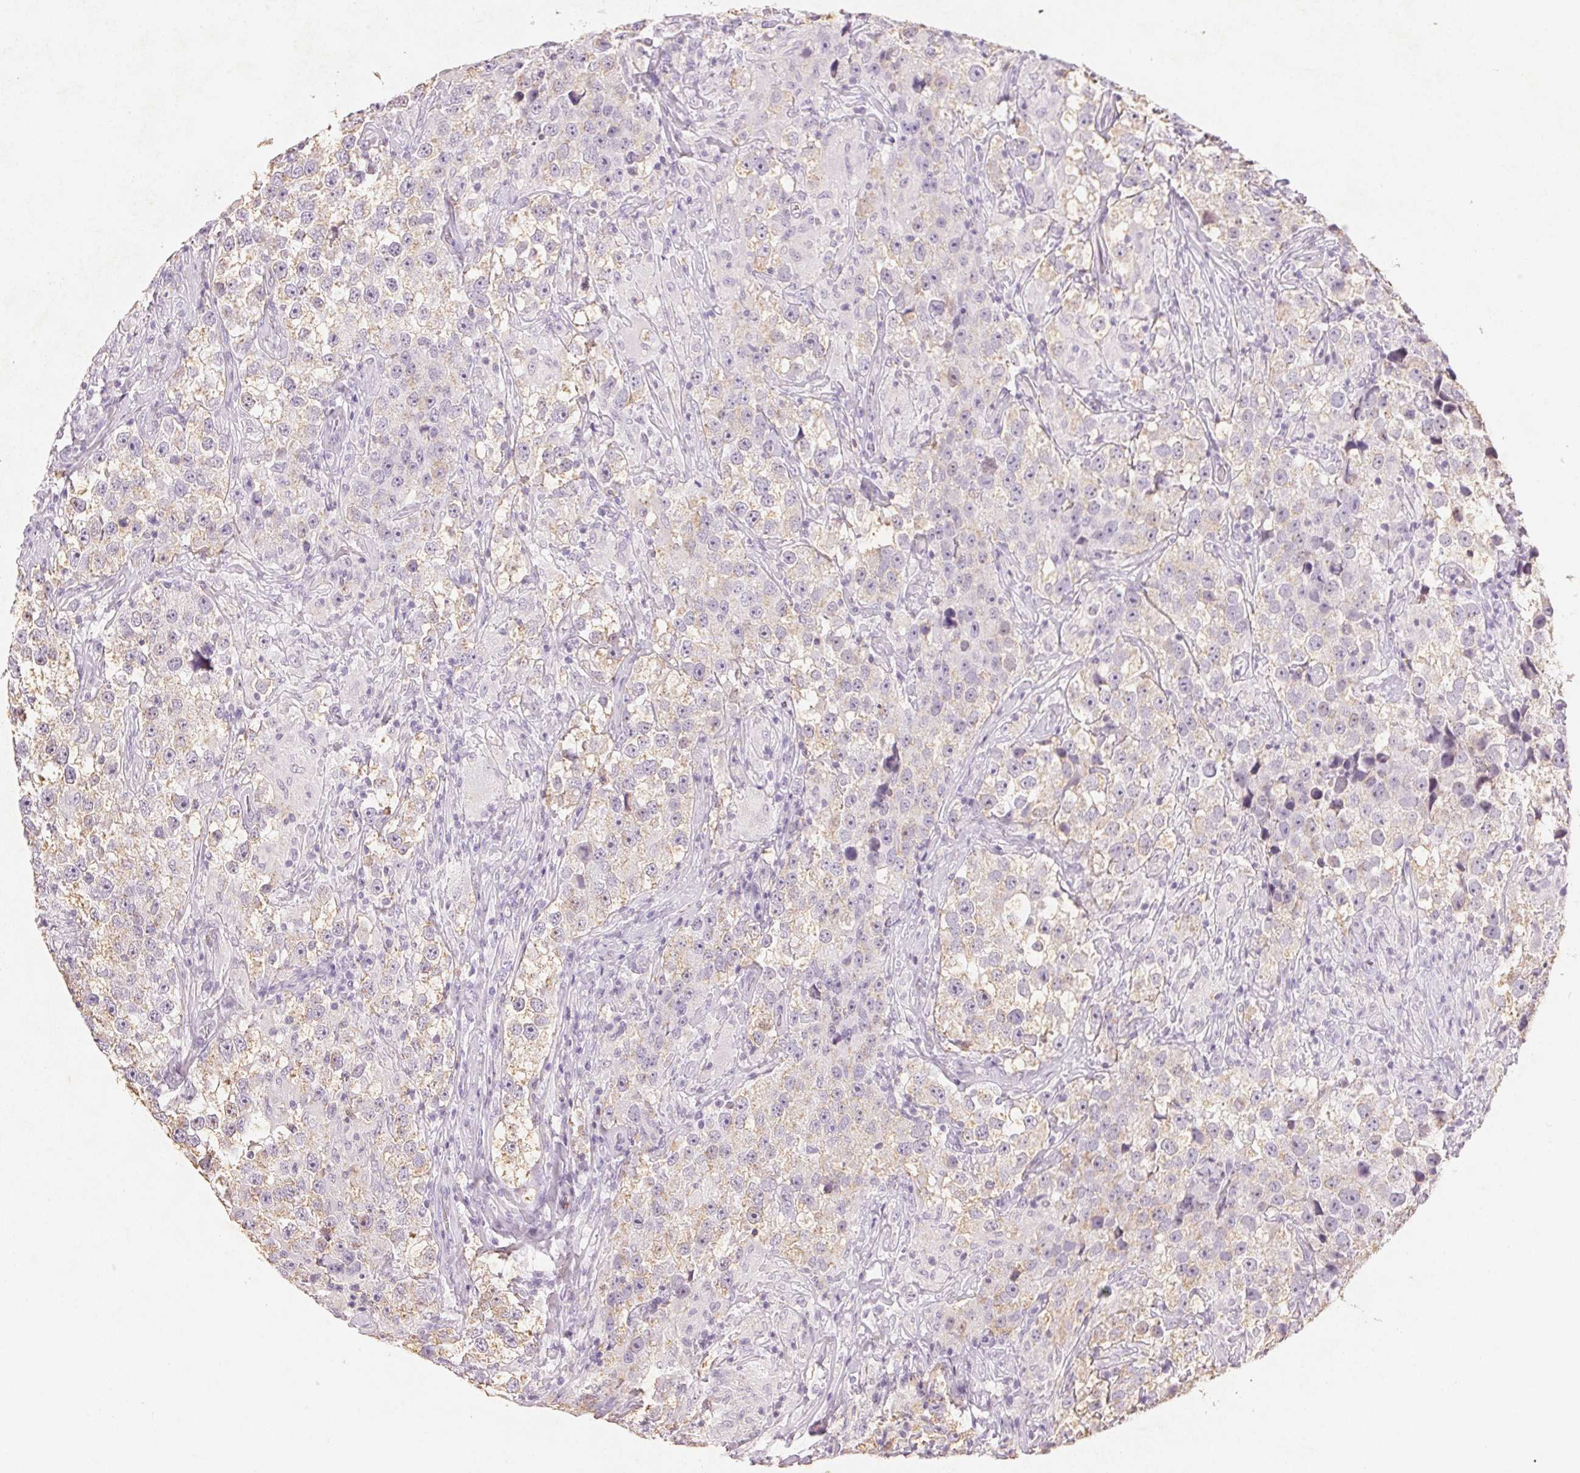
{"staining": {"intensity": "weak", "quantity": "25%-75%", "location": "cytoplasmic/membranous"}, "tissue": "testis cancer", "cell_type": "Tumor cells", "image_type": "cancer", "snomed": [{"axis": "morphology", "description": "Seminoma, NOS"}, {"axis": "topography", "description": "Testis"}], "caption": "Protein staining of testis cancer (seminoma) tissue shows weak cytoplasmic/membranous positivity in approximately 25%-75% of tumor cells.", "gene": "SMTN", "patient": {"sex": "male", "age": 46}}